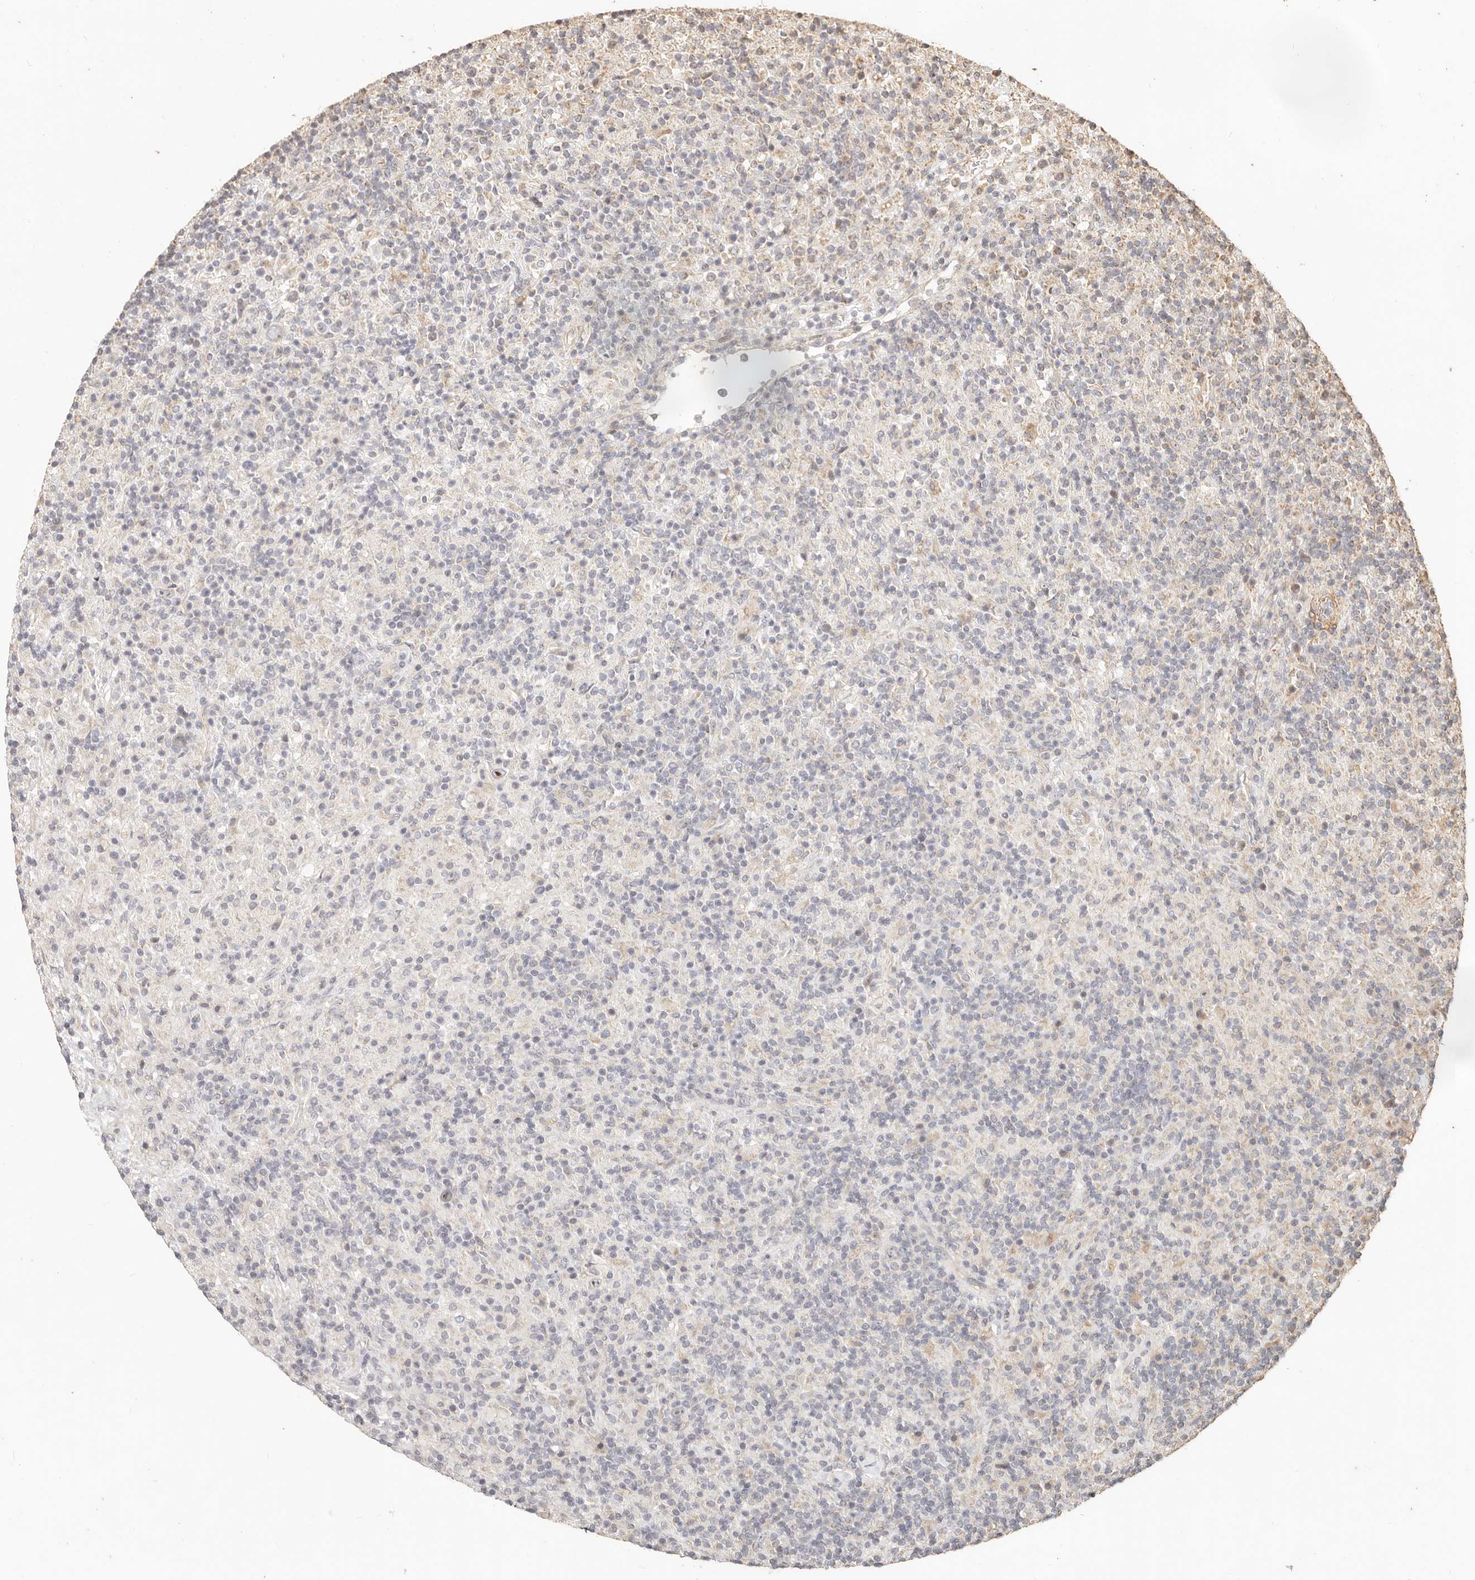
{"staining": {"intensity": "negative", "quantity": "none", "location": "none"}, "tissue": "lymphoma", "cell_type": "Tumor cells", "image_type": "cancer", "snomed": [{"axis": "morphology", "description": "Hodgkin's disease, NOS"}, {"axis": "topography", "description": "Lymph node"}], "caption": "There is no significant expression in tumor cells of Hodgkin's disease. (DAB (3,3'-diaminobenzidine) IHC, high magnification).", "gene": "PTPN22", "patient": {"sex": "male", "age": 70}}